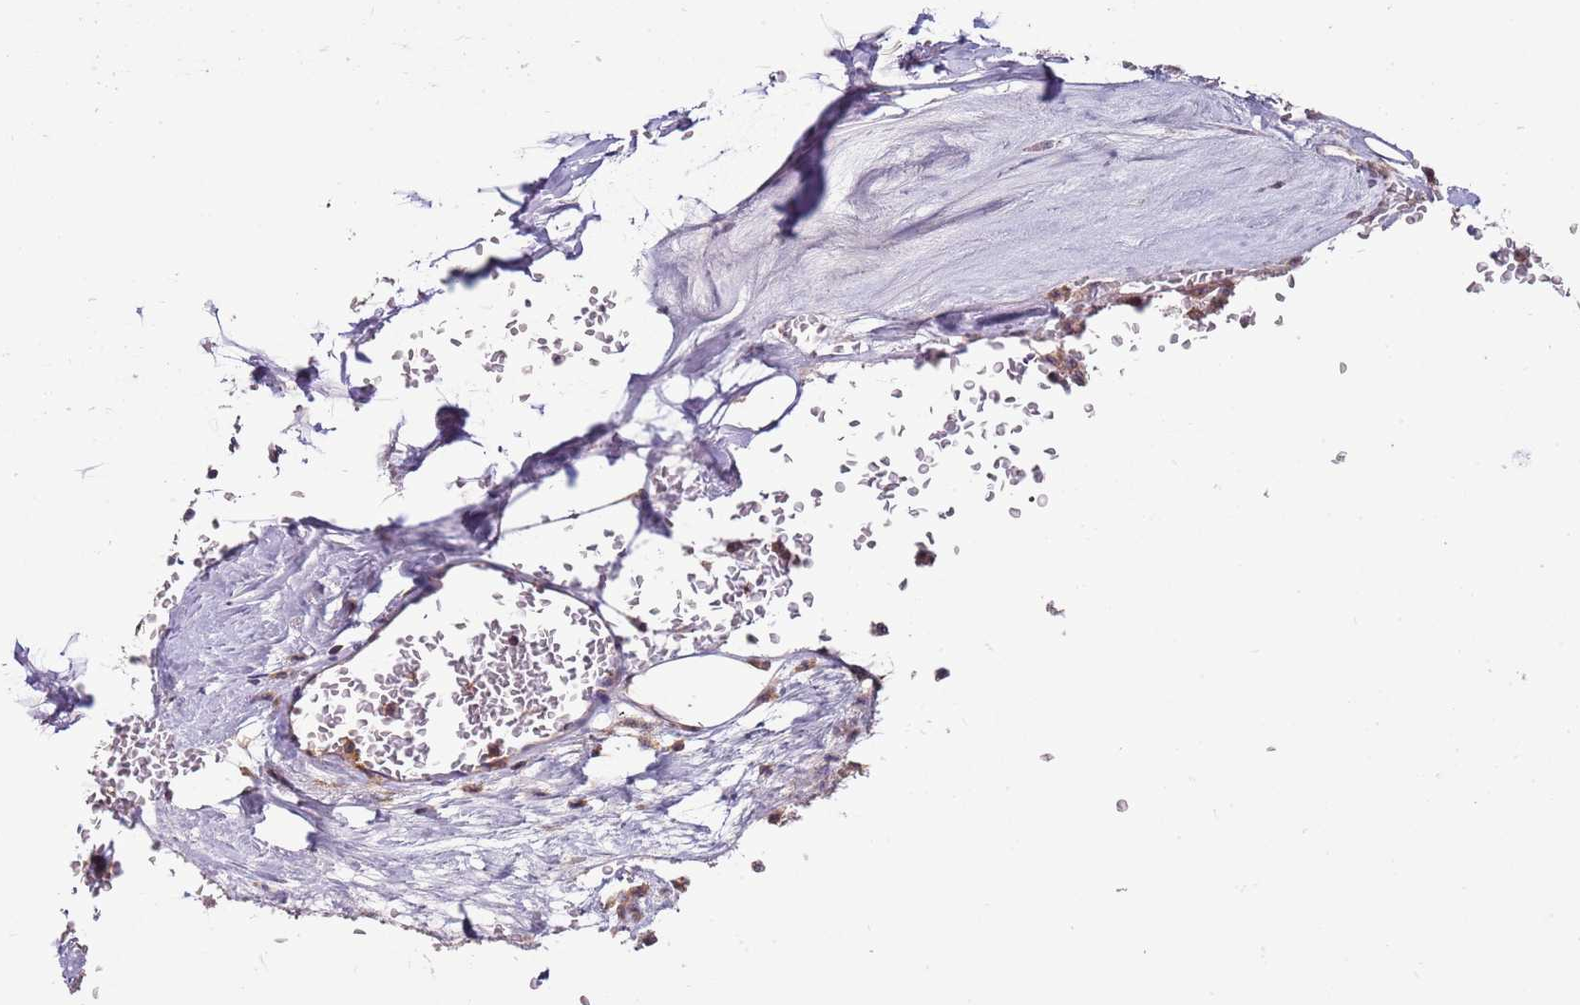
{"staining": {"intensity": "weak", "quantity": "25%-75%", "location": "cytoplasmic/membranous"}, "tissue": "breast cancer", "cell_type": "Tumor cells", "image_type": "cancer", "snomed": [{"axis": "morphology", "description": "Duct carcinoma"}, {"axis": "topography", "description": "Breast"}], "caption": "Weak cytoplasmic/membranous staining is present in approximately 25%-75% of tumor cells in infiltrating ductal carcinoma (breast). The protein is stained brown, and the nuclei are stained in blue (DAB IHC with brightfield microscopy, high magnification).", "gene": "IGIP", "patient": {"sex": "female", "age": 61}}